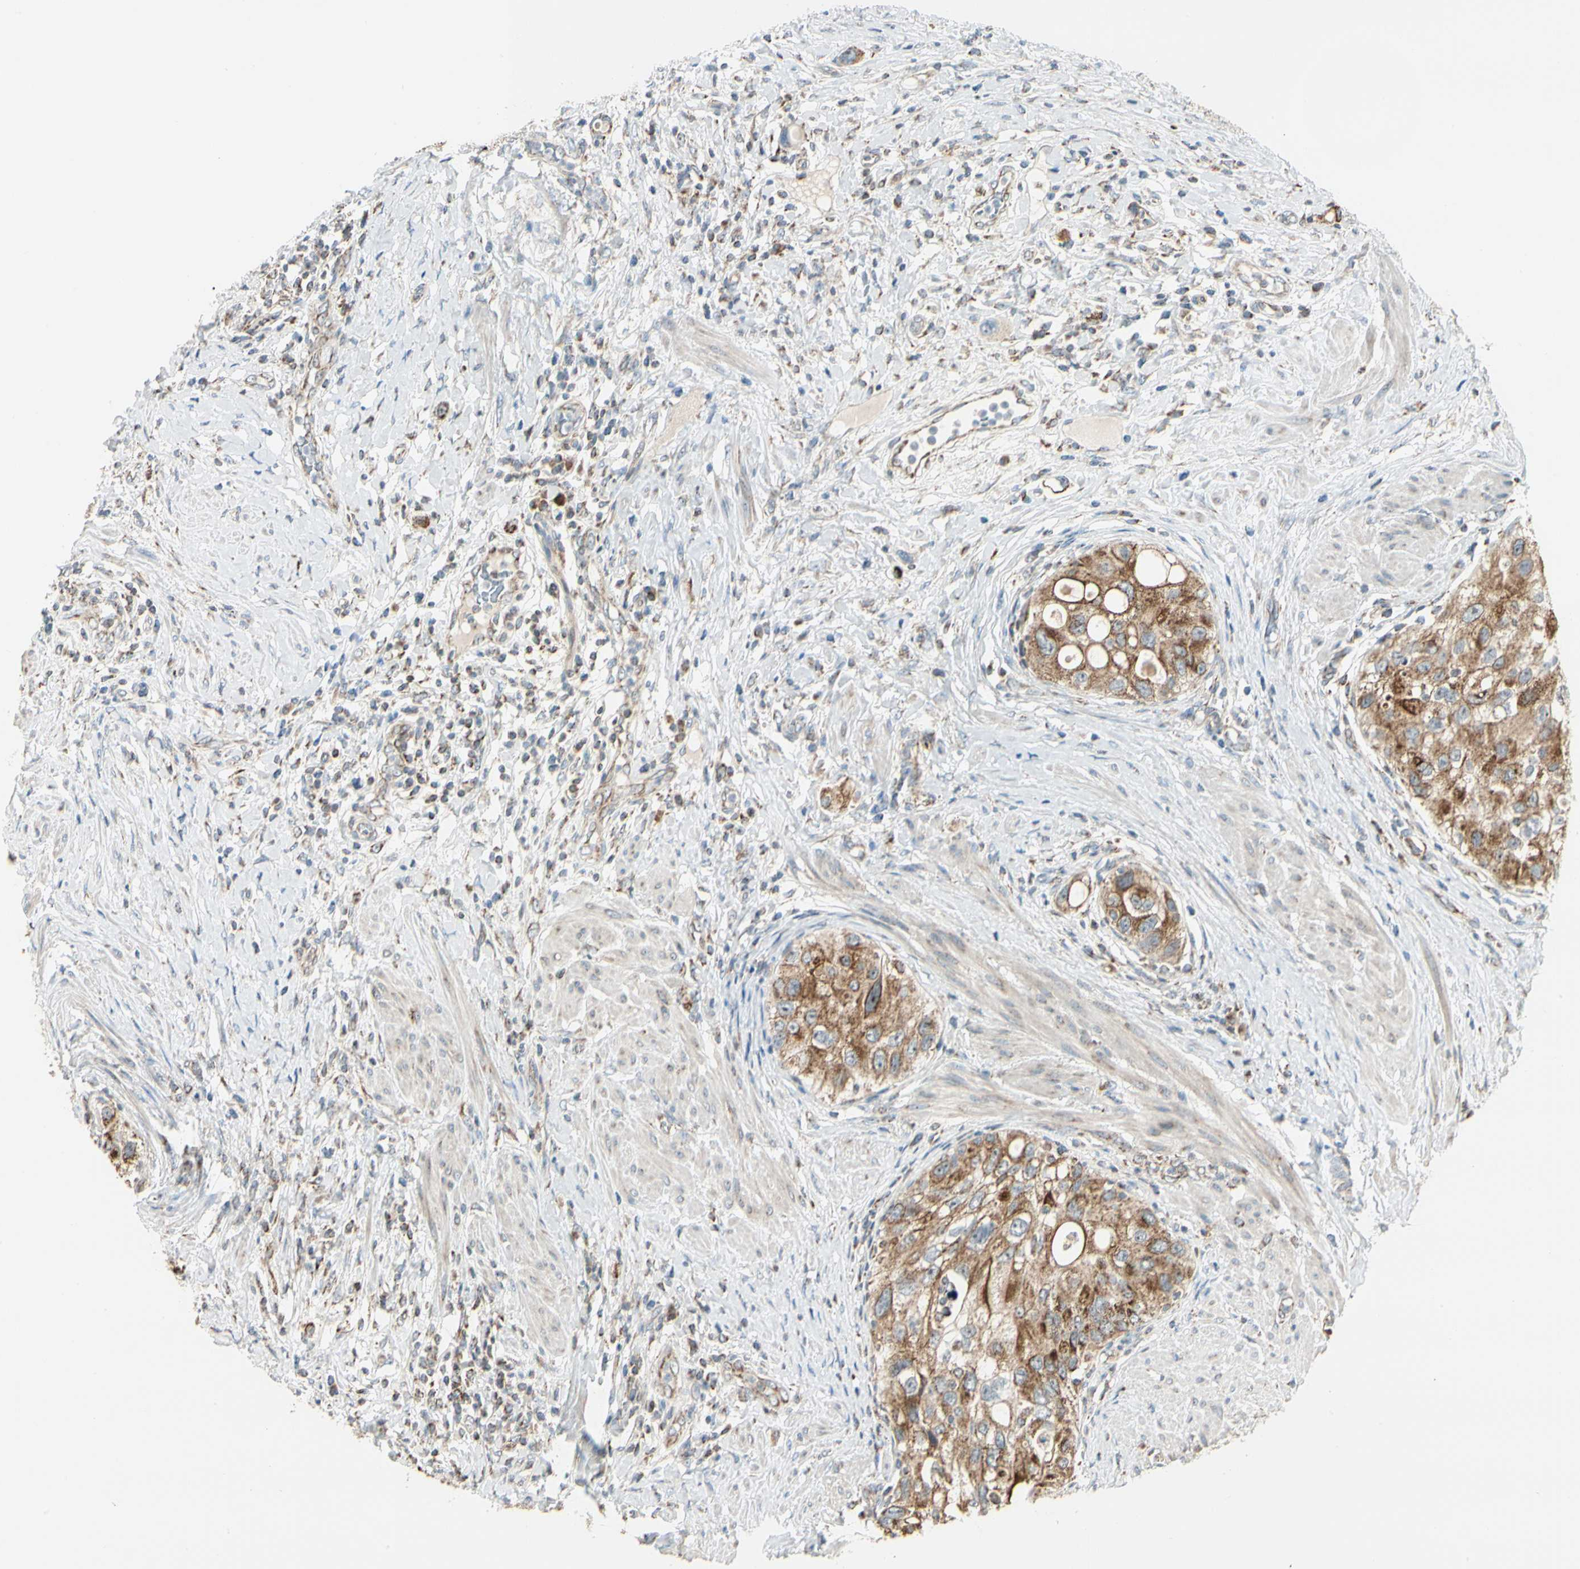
{"staining": {"intensity": "strong", "quantity": ">75%", "location": "cytoplasmic/membranous"}, "tissue": "urothelial cancer", "cell_type": "Tumor cells", "image_type": "cancer", "snomed": [{"axis": "morphology", "description": "Urothelial carcinoma, High grade"}, {"axis": "topography", "description": "Urinary bladder"}], "caption": "A brown stain shows strong cytoplasmic/membranous expression of a protein in urothelial carcinoma (high-grade) tumor cells.", "gene": "ANKS6", "patient": {"sex": "female", "age": 56}}